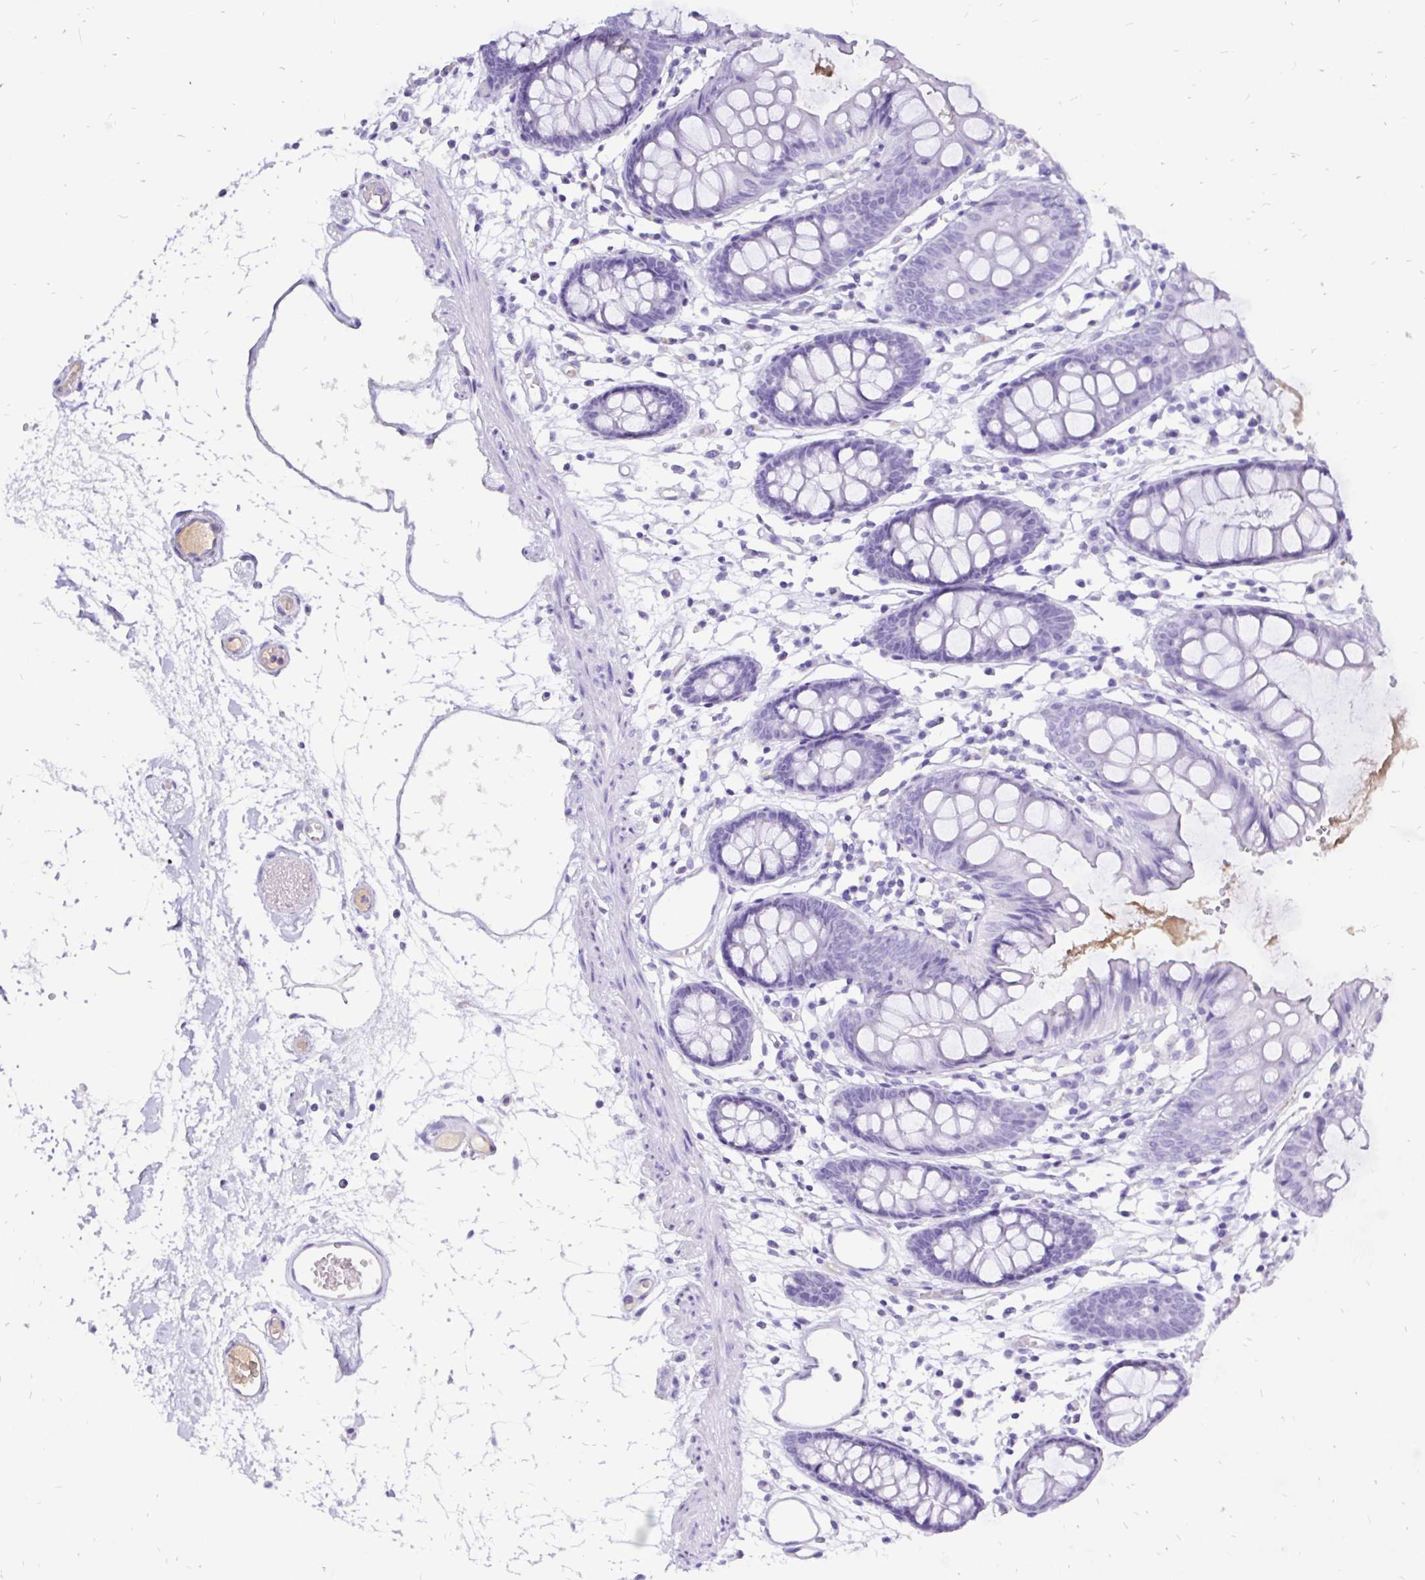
{"staining": {"intensity": "negative", "quantity": "none", "location": "none"}, "tissue": "colon", "cell_type": "Endothelial cells", "image_type": "normal", "snomed": [{"axis": "morphology", "description": "Normal tissue, NOS"}, {"axis": "topography", "description": "Colon"}], "caption": "Photomicrograph shows no significant protein staining in endothelial cells of unremarkable colon. (Brightfield microscopy of DAB (3,3'-diaminobenzidine) immunohistochemistry at high magnification).", "gene": "KRT13", "patient": {"sex": "female", "age": 84}}